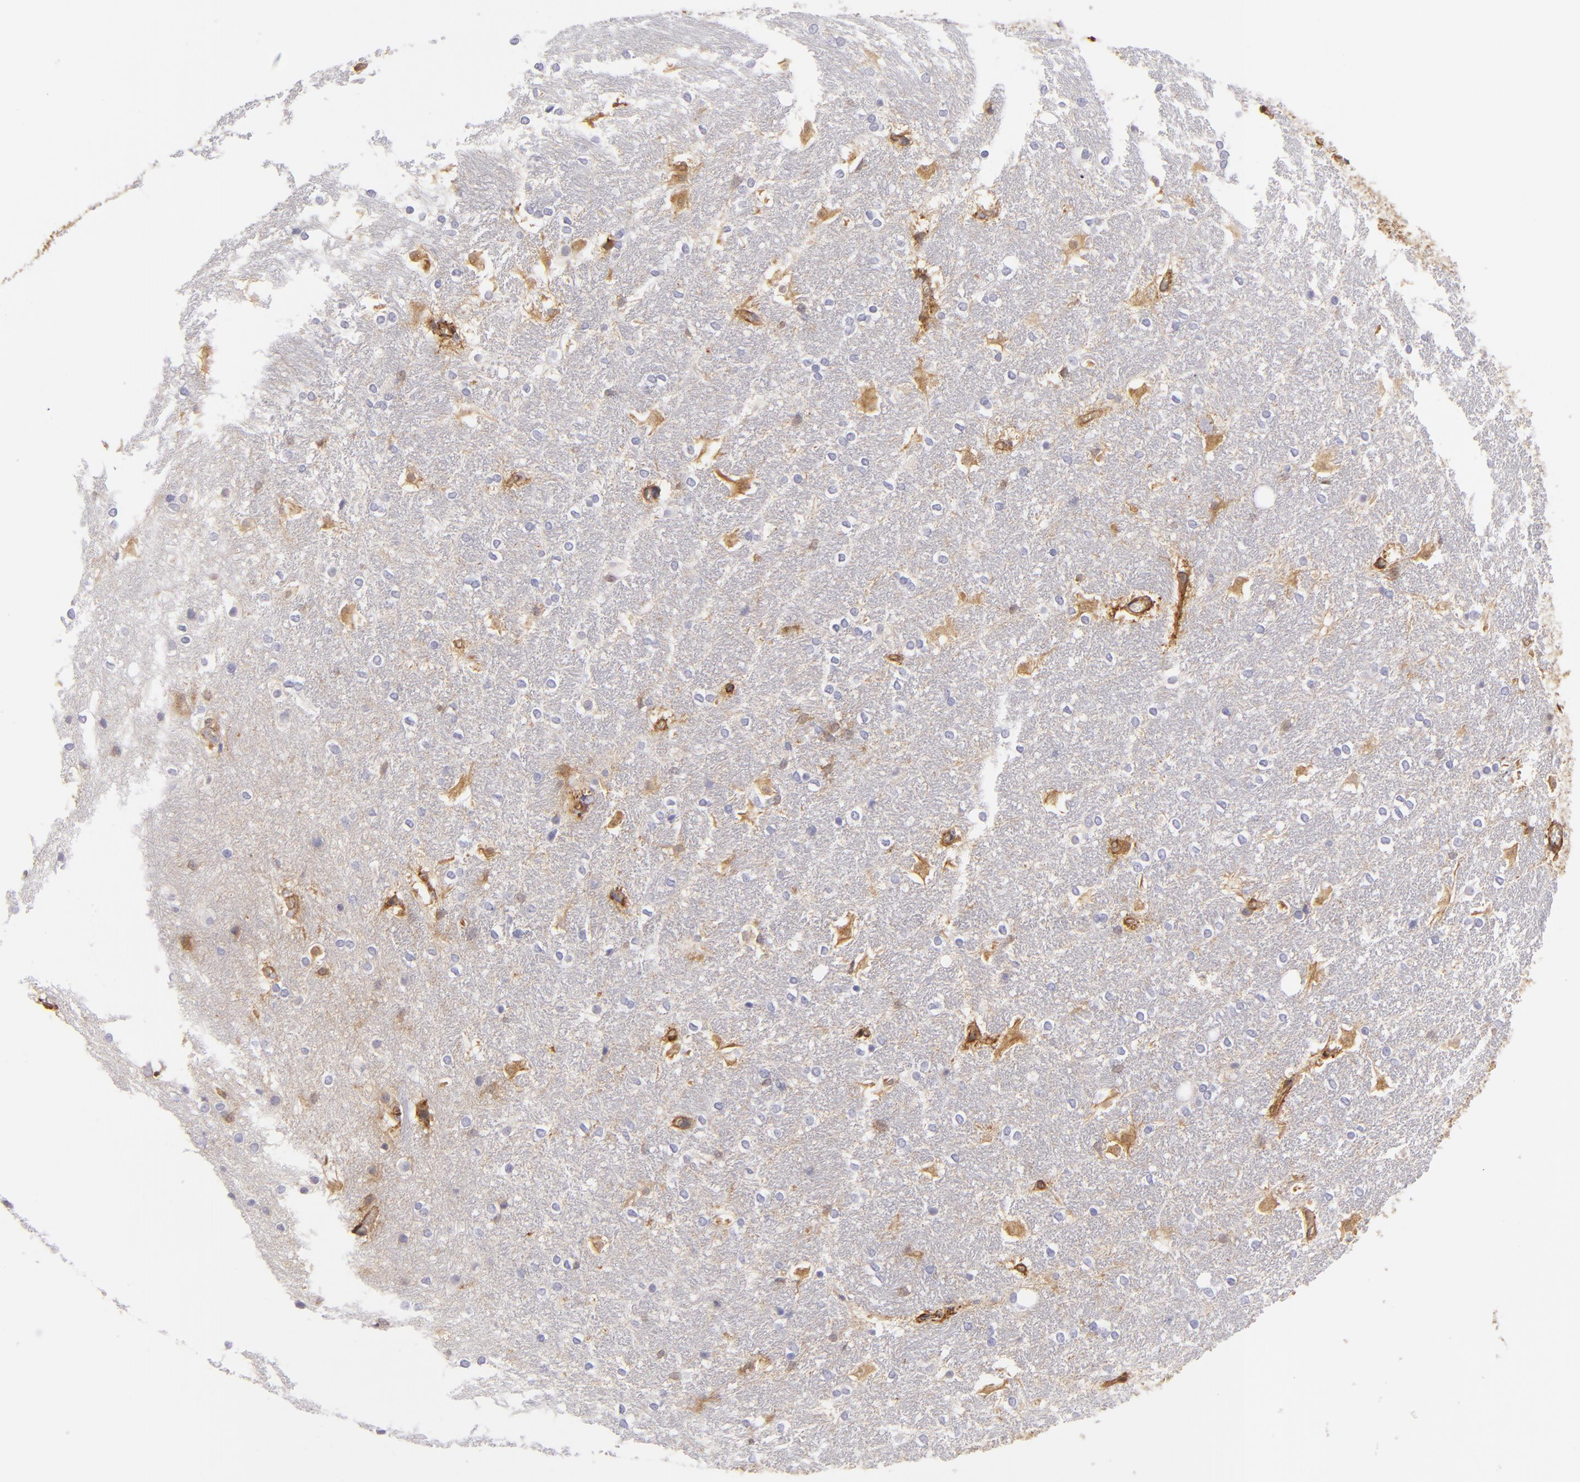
{"staining": {"intensity": "negative", "quantity": "none", "location": "none"}, "tissue": "hippocampus", "cell_type": "Glial cells", "image_type": "normal", "snomed": [{"axis": "morphology", "description": "Normal tissue, NOS"}, {"axis": "topography", "description": "Hippocampus"}], "caption": "This image is of benign hippocampus stained with IHC to label a protein in brown with the nuclei are counter-stained blue. There is no expression in glial cells.", "gene": "VCL", "patient": {"sex": "female", "age": 19}}